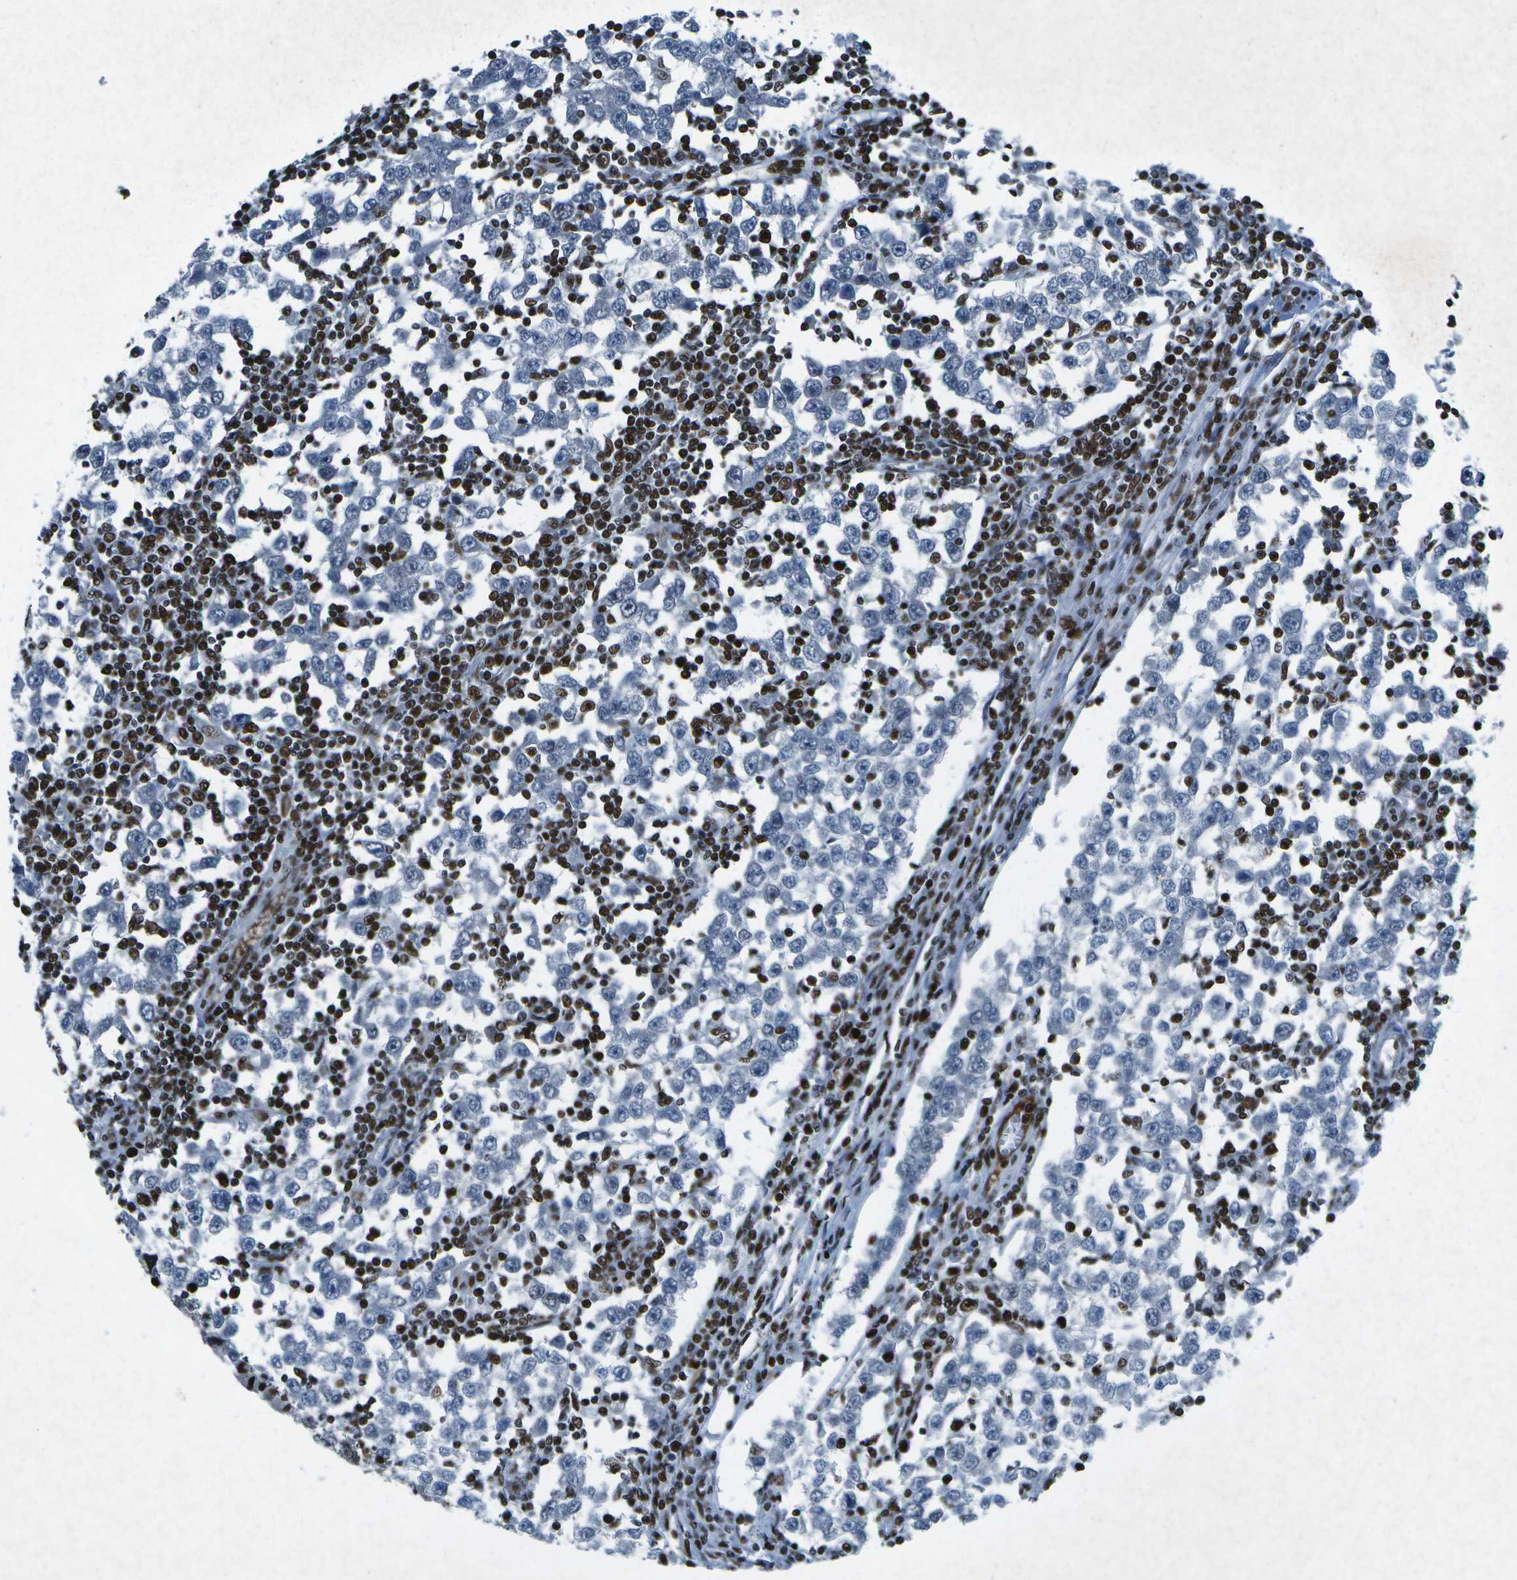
{"staining": {"intensity": "negative", "quantity": "none", "location": "none"}, "tissue": "testis cancer", "cell_type": "Tumor cells", "image_type": "cancer", "snomed": [{"axis": "morphology", "description": "Seminoma, NOS"}, {"axis": "topography", "description": "Testis"}], "caption": "Testis cancer (seminoma) was stained to show a protein in brown. There is no significant positivity in tumor cells. Nuclei are stained in blue.", "gene": "MTA2", "patient": {"sex": "male", "age": 65}}